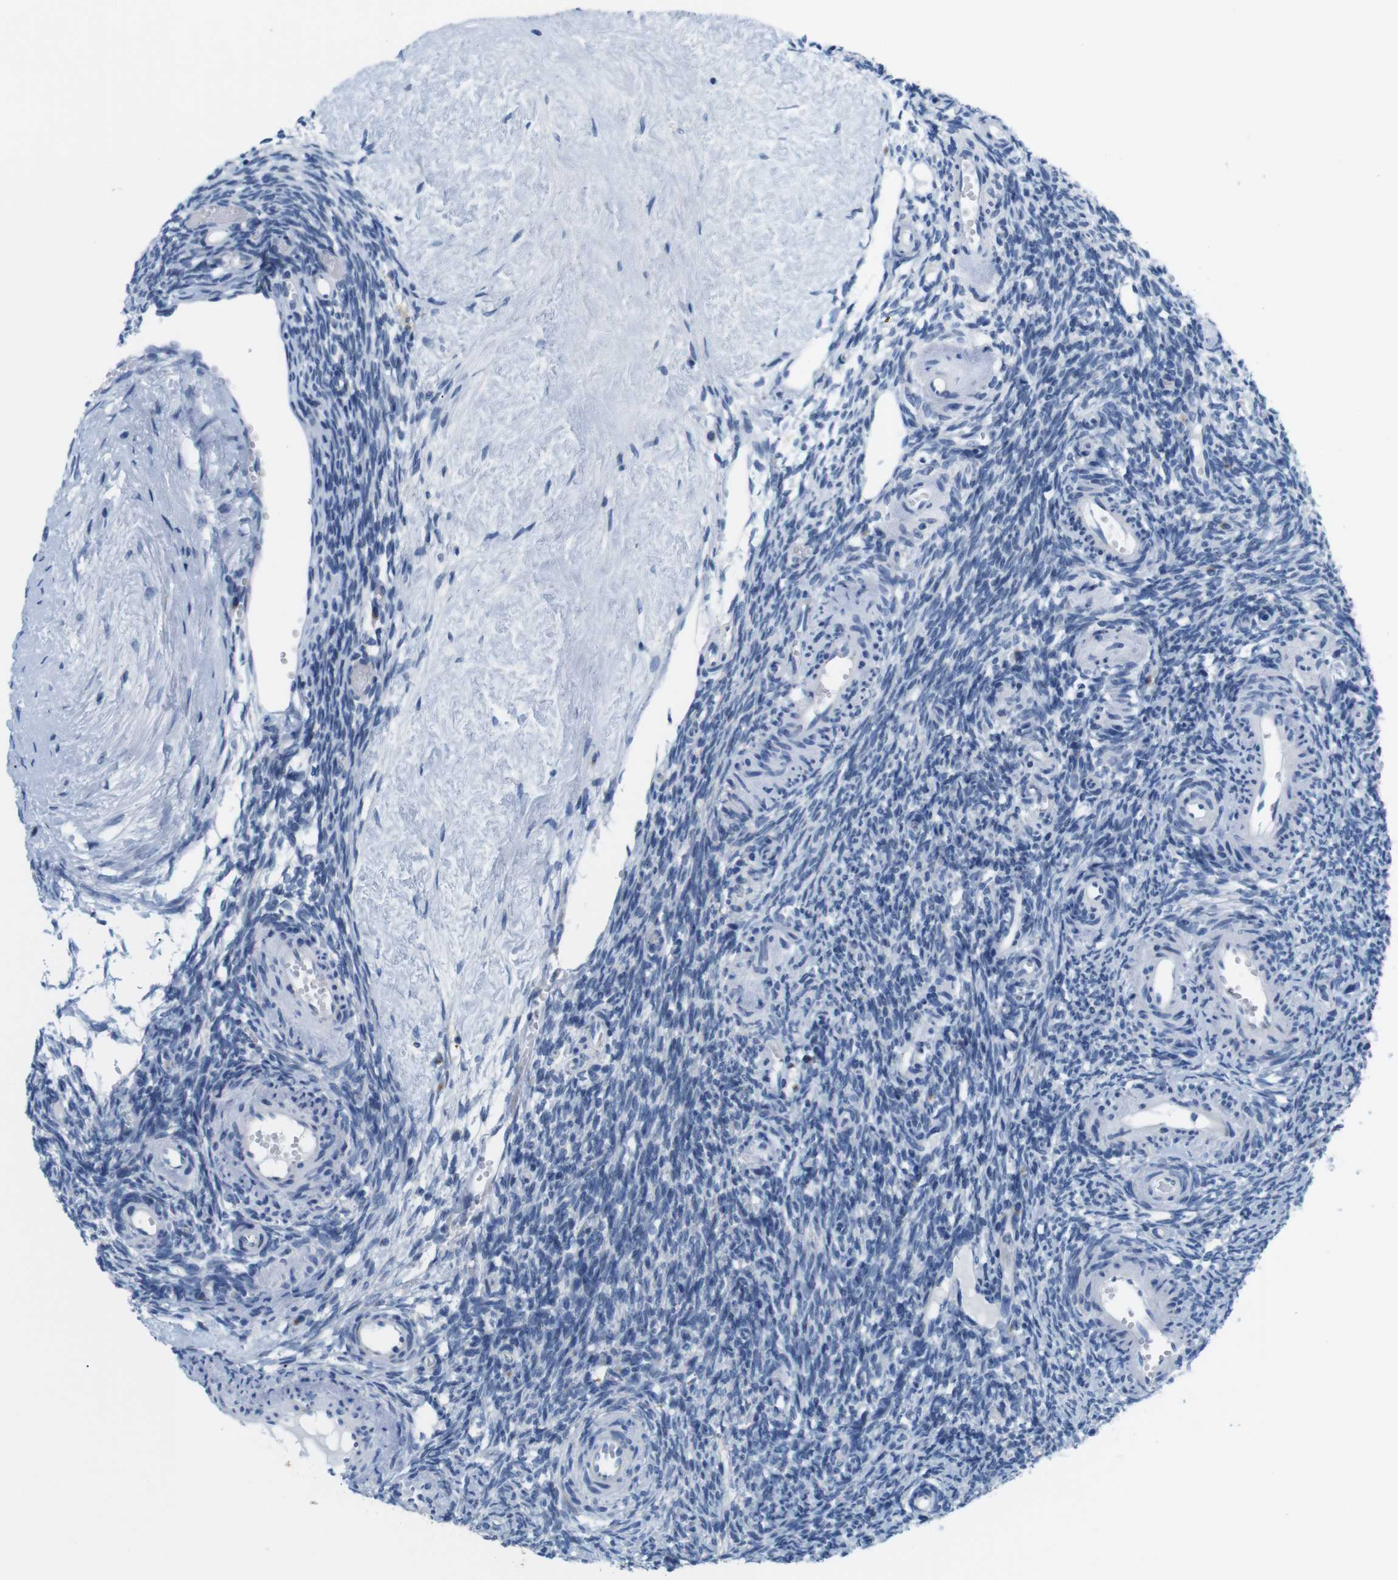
{"staining": {"intensity": "weak", "quantity": "<25%", "location": "cytoplasmic/membranous"}, "tissue": "ovary", "cell_type": "Ovarian stroma cells", "image_type": "normal", "snomed": [{"axis": "morphology", "description": "Normal tissue, NOS"}, {"axis": "topography", "description": "Ovary"}], "caption": "This micrograph is of benign ovary stained with IHC to label a protein in brown with the nuclei are counter-stained blue. There is no expression in ovarian stroma cells. (Brightfield microscopy of DAB immunohistochemistry (IHC) at high magnification).", "gene": "GOLGA2", "patient": {"sex": "female", "age": 35}}